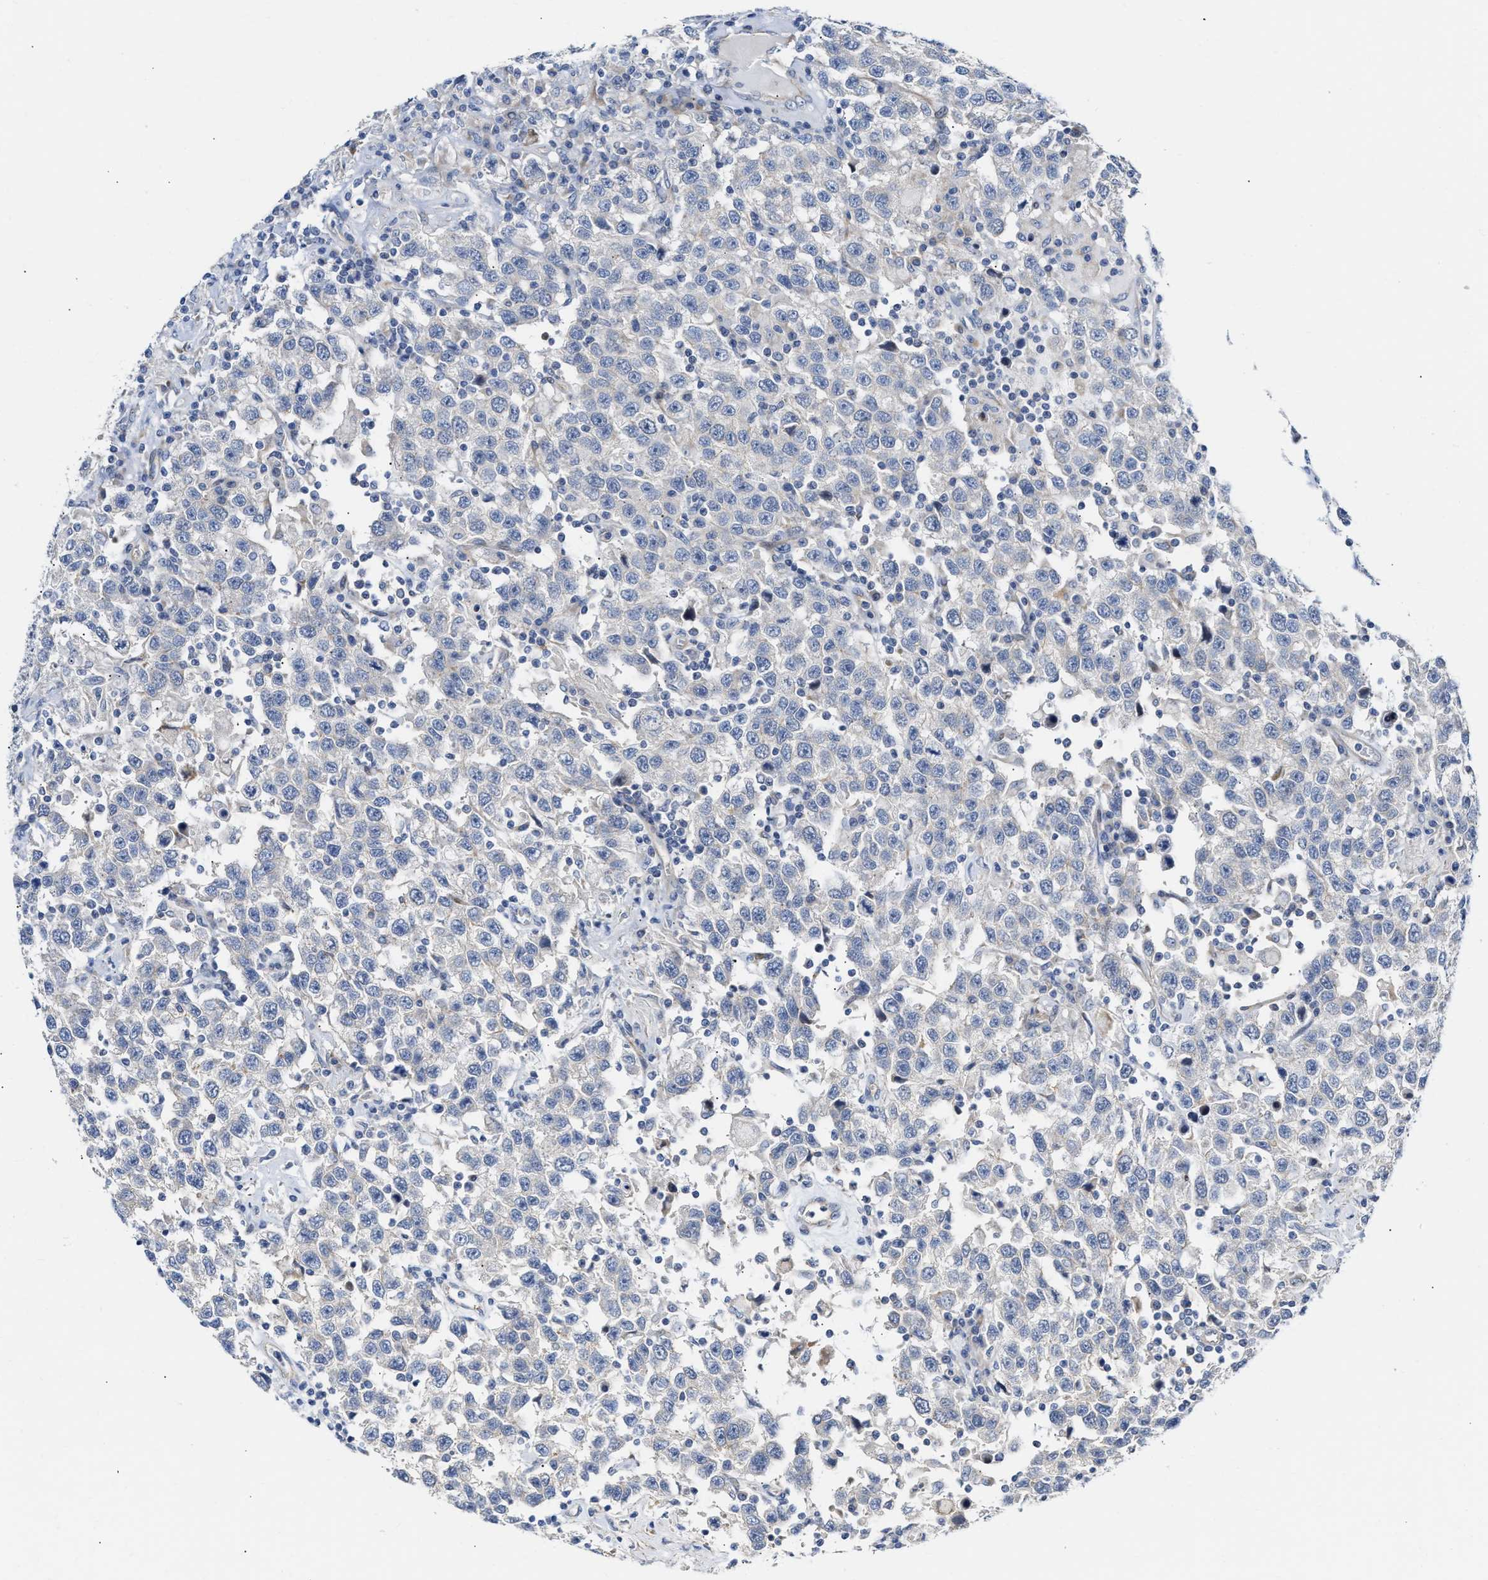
{"staining": {"intensity": "negative", "quantity": "none", "location": "none"}, "tissue": "testis cancer", "cell_type": "Tumor cells", "image_type": "cancer", "snomed": [{"axis": "morphology", "description": "Seminoma, NOS"}, {"axis": "topography", "description": "Testis"}], "caption": "A histopathology image of seminoma (testis) stained for a protein reveals no brown staining in tumor cells.", "gene": "FHL1", "patient": {"sex": "male", "age": 41}}